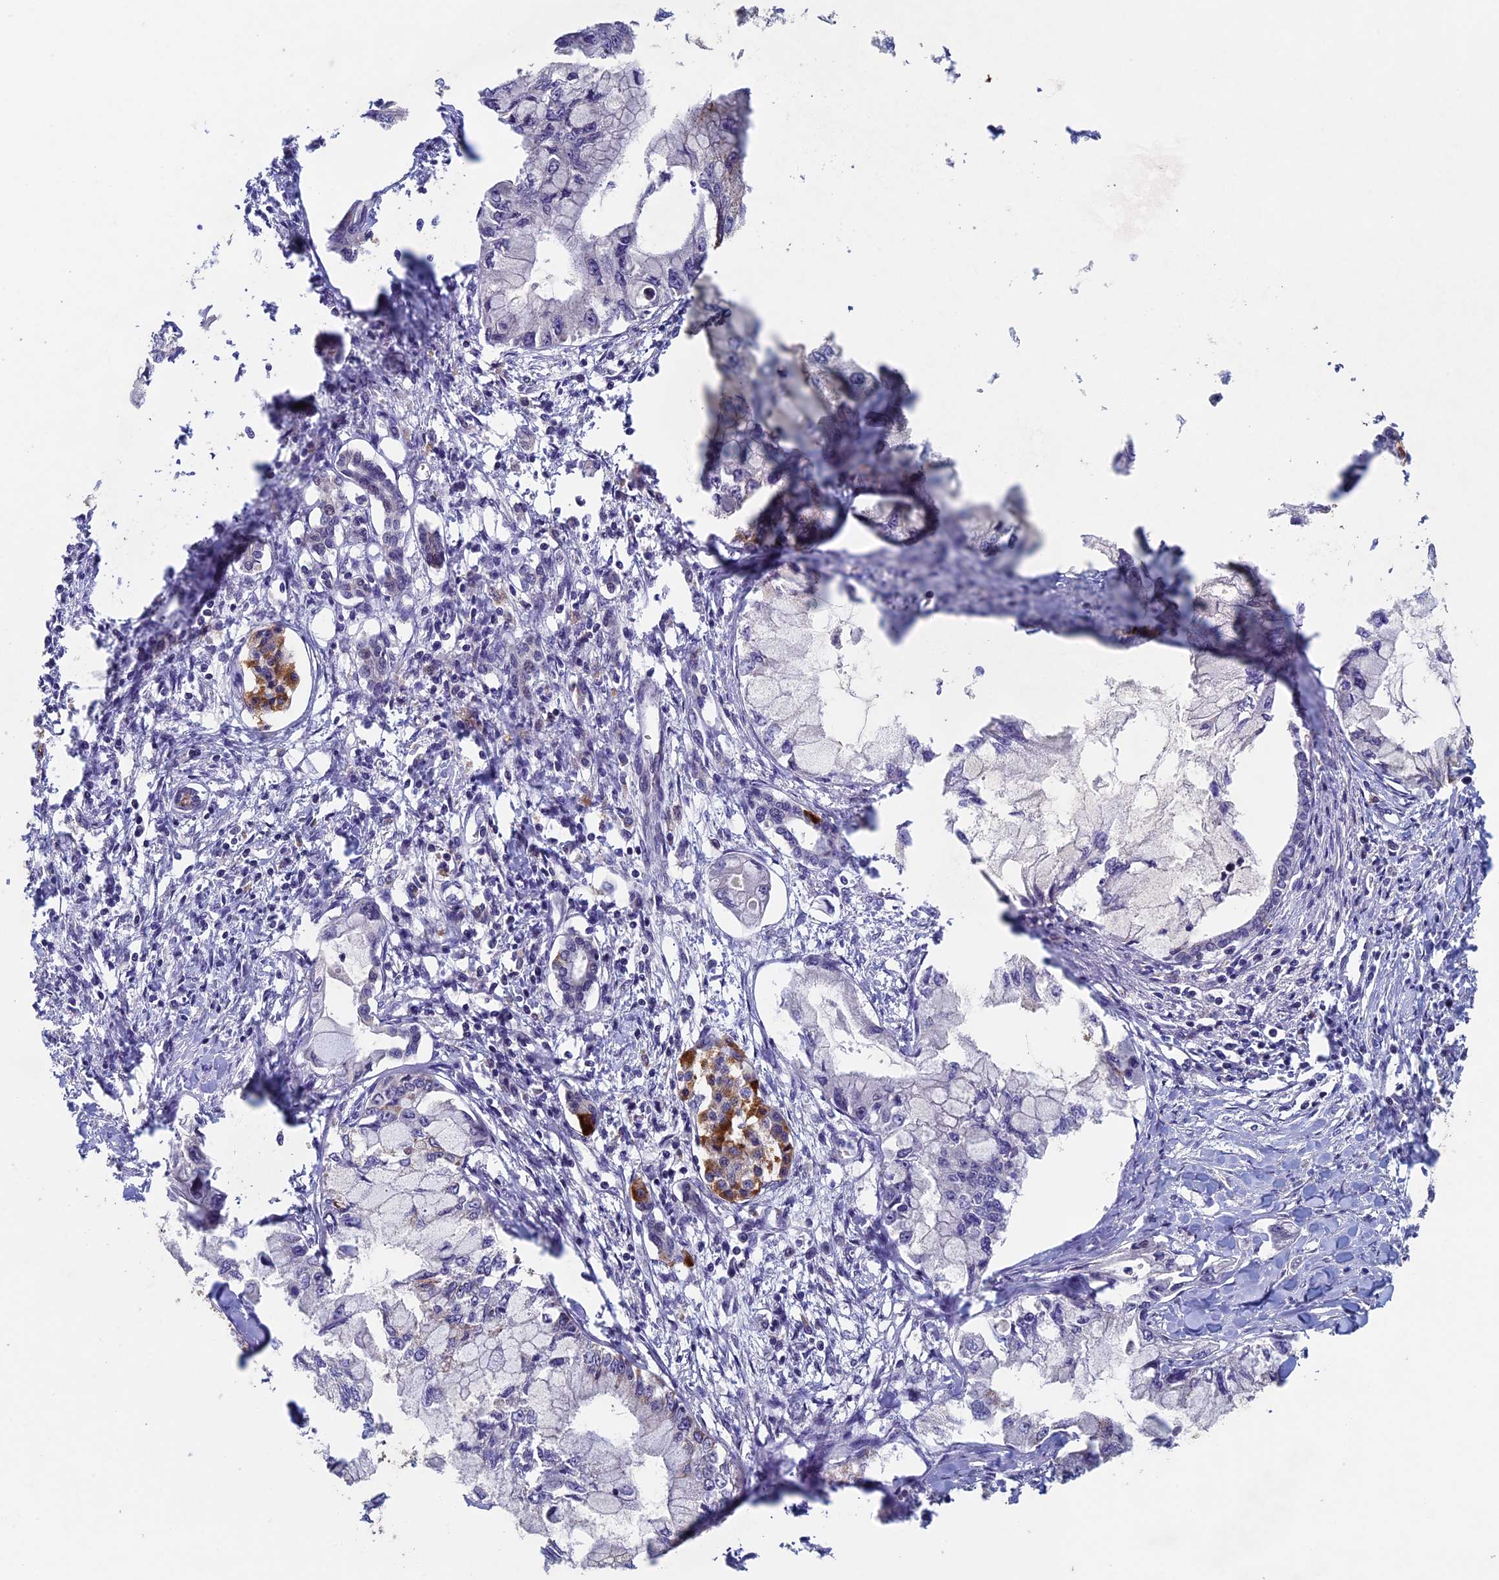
{"staining": {"intensity": "negative", "quantity": "none", "location": "none"}, "tissue": "pancreatic cancer", "cell_type": "Tumor cells", "image_type": "cancer", "snomed": [{"axis": "morphology", "description": "Adenocarcinoma, NOS"}, {"axis": "topography", "description": "Pancreas"}], "caption": "The histopathology image displays no significant expression in tumor cells of adenocarcinoma (pancreatic). (Brightfield microscopy of DAB (3,3'-diaminobenzidine) immunohistochemistry at high magnification).", "gene": "RCCD1", "patient": {"sex": "male", "age": 48}}